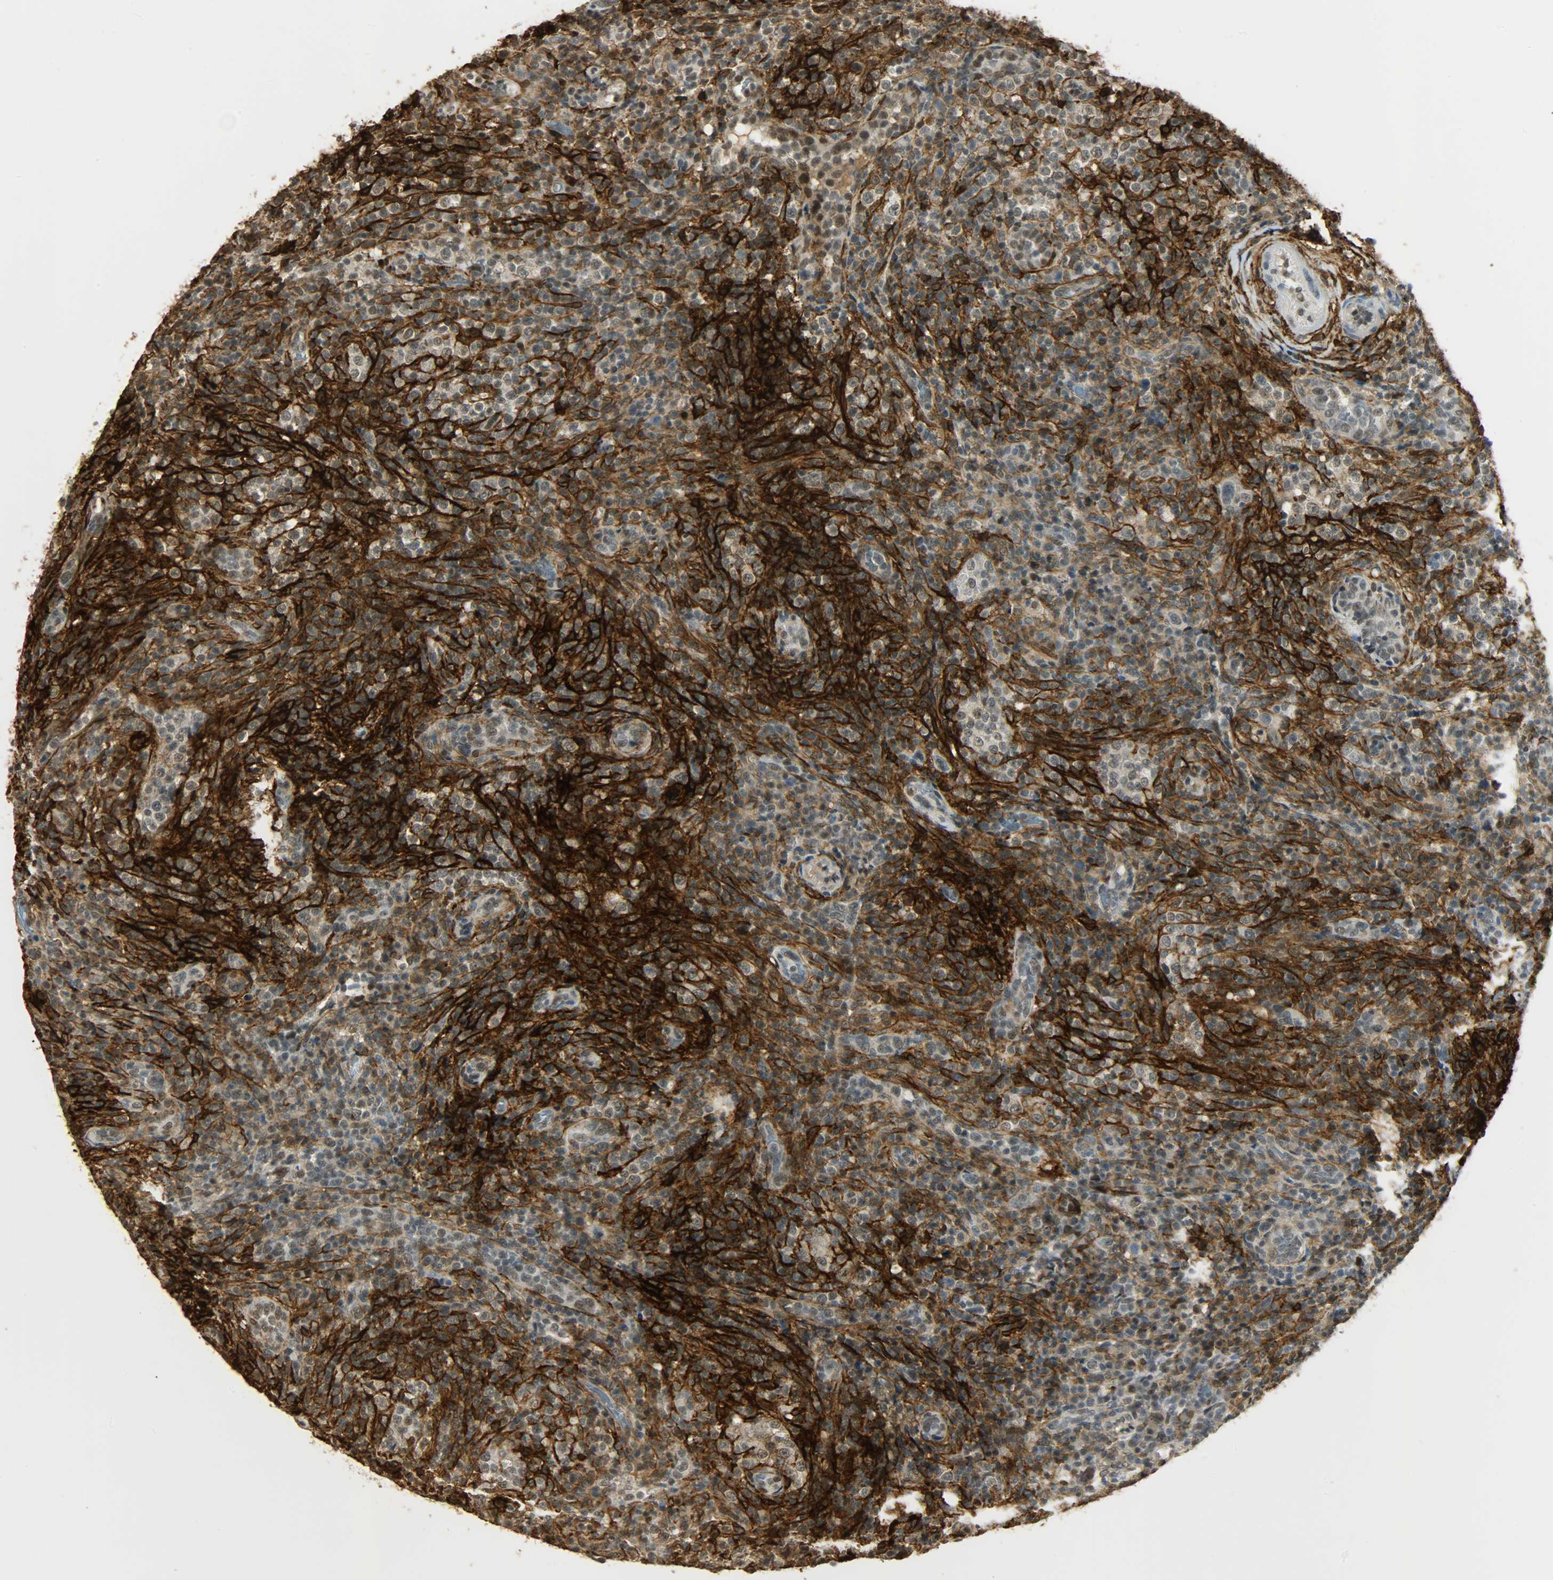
{"staining": {"intensity": "strong", "quantity": ">75%", "location": "cytoplasmic/membranous"}, "tissue": "lymphoma", "cell_type": "Tumor cells", "image_type": "cancer", "snomed": [{"axis": "morphology", "description": "Malignant lymphoma, non-Hodgkin's type, High grade"}, {"axis": "topography", "description": "Lymph node"}], "caption": "The image displays immunohistochemical staining of high-grade malignant lymphoma, non-Hodgkin's type. There is strong cytoplasmic/membranous positivity is present in approximately >75% of tumor cells. (Brightfield microscopy of DAB IHC at high magnification).", "gene": "NGFR", "patient": {"sex": "female", "age": 76}}